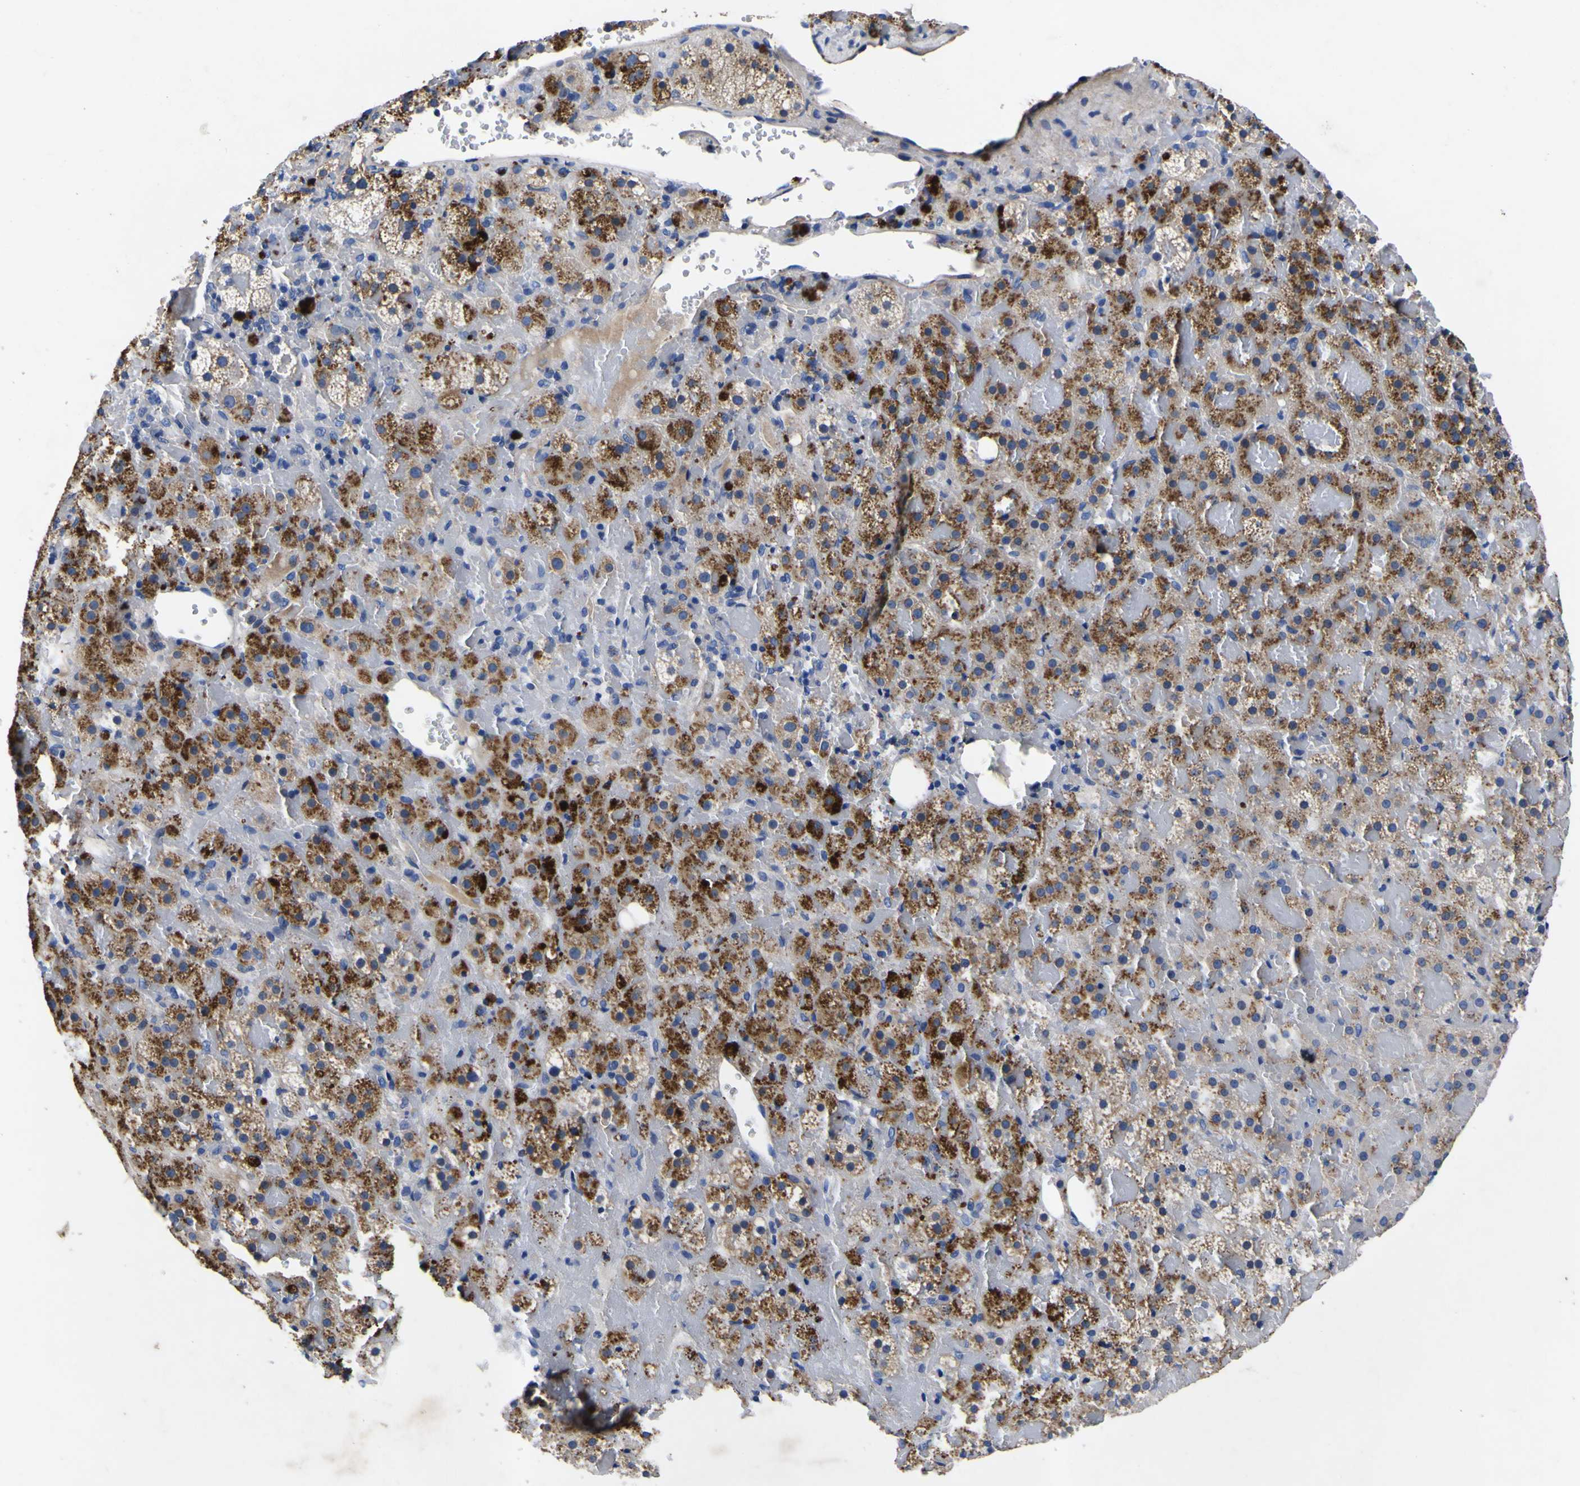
{"staining": {"intensity": "moderate", "quantity": "25%-75%", "location": "cytoplasmic/membranous"}, "tissue": "adrenal gland", "cell_type": "Glandular cells", "image_type": "normal", "snomed": [{"axis": "morphology", "description": "Normal tissue, NOS"}, {"axis": "topography", "description": "Adrenal gland"}], "caption": "Protein staining of benign adrenal gland shows moderate cytoplasmic/membranous positivity in about 25%-75% of glandular cells. The staining was performed using DAB (3,3'-diaminobenzidine), with brown indicating positive protein expression. Nuclei are stained blue with hematoxylin.", "gene": "VASN", "patient": {"sex": "female", "age": 59}}